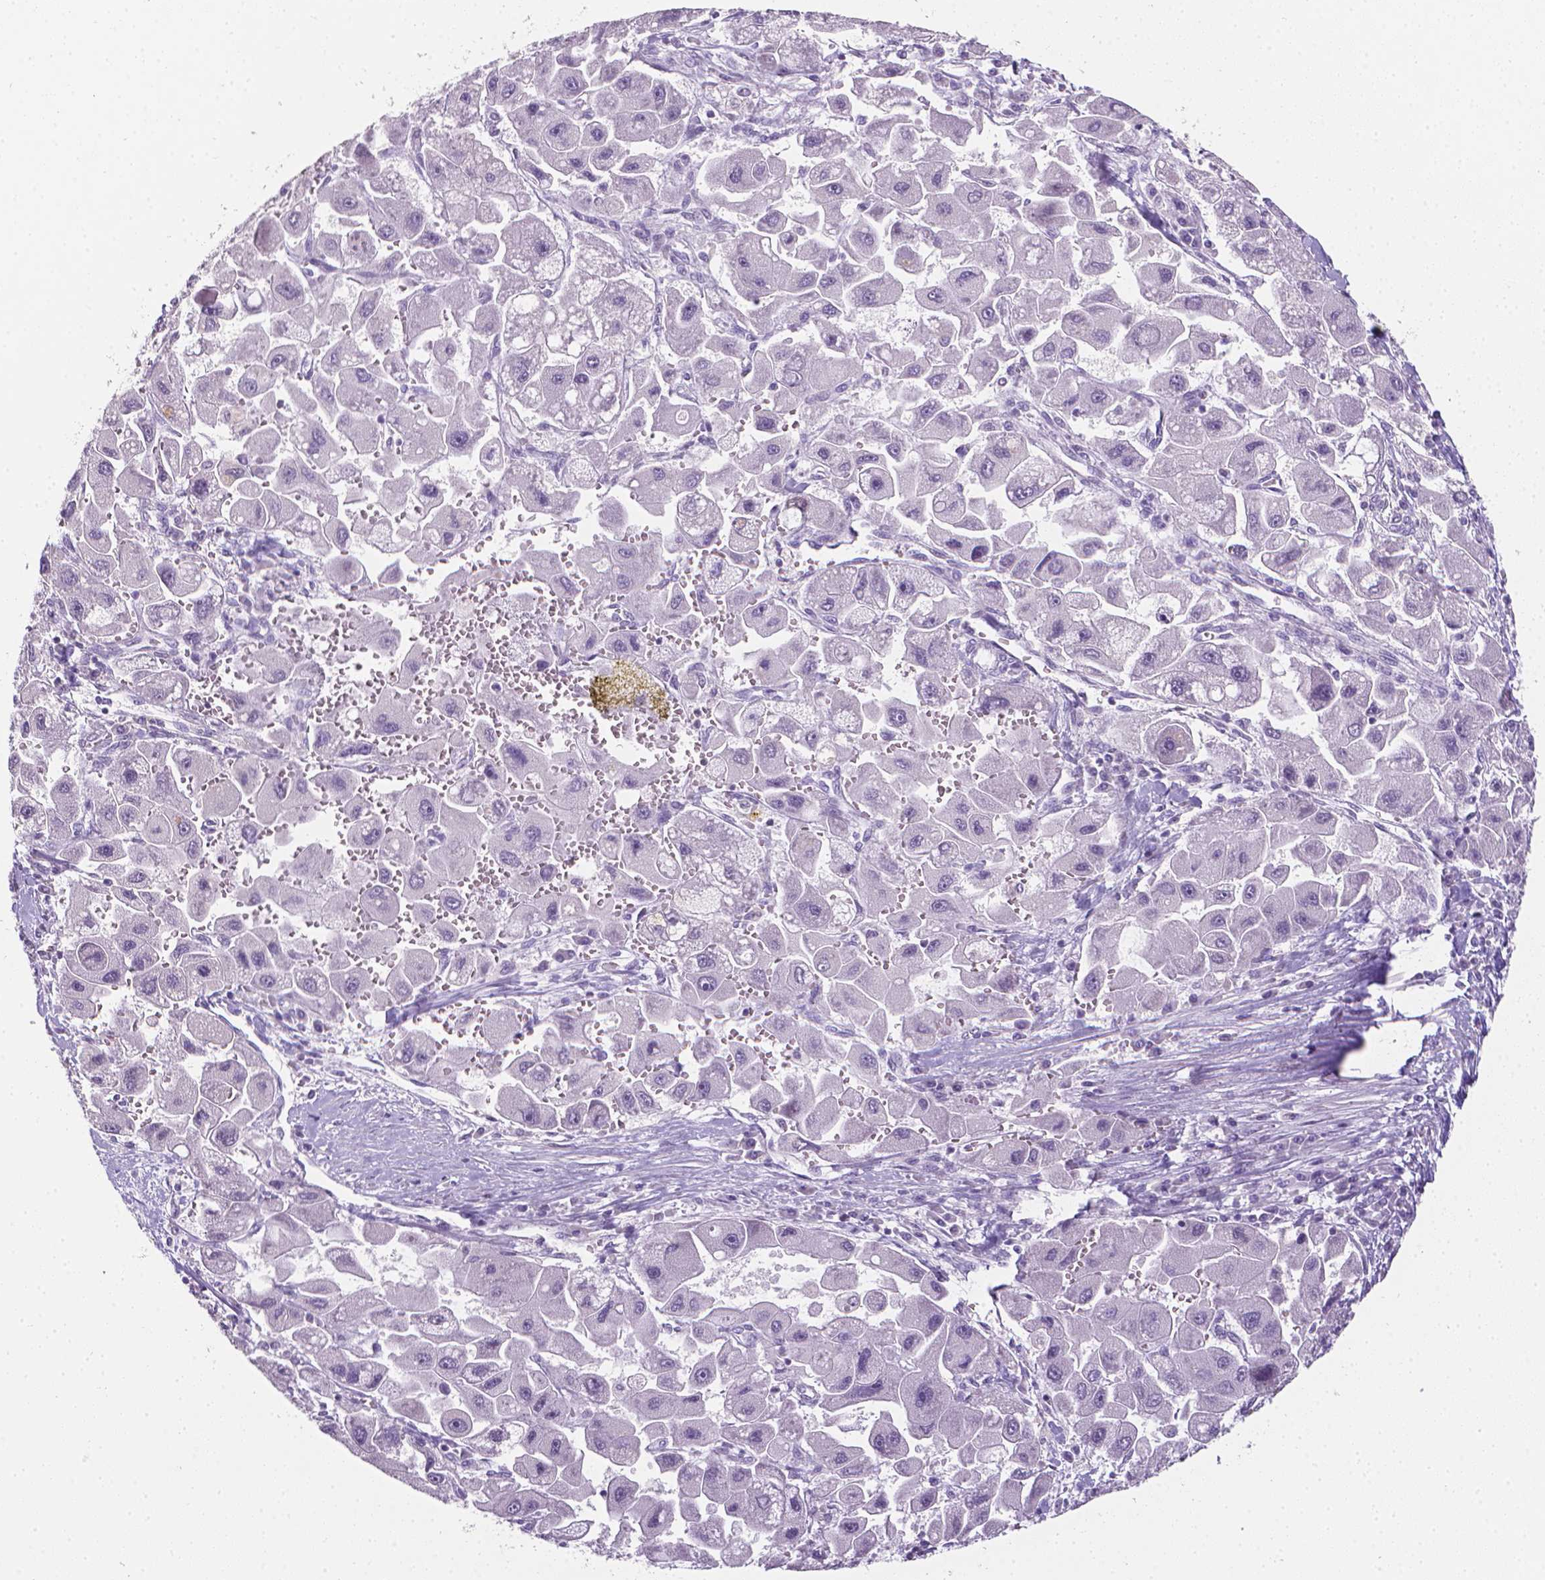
{"staining": {"intensity": "negative", "quantity": "none", "location": "none"}, "tissue": "liver cancer", "cell_type": "Tumor cells", "image_type": "cancer", "snomed": [{"axis": "morphology", "description": "Carcinoma, Hepatocellular, NOS"}, {"axis": "topography", "description": "Liver"}], "caption": "Tumor cells show no significant protein positivity in liver hepatocellular carcinoma.", "gene": "XPNPEP2", "patient": {"sex": "male", "age": 24}}